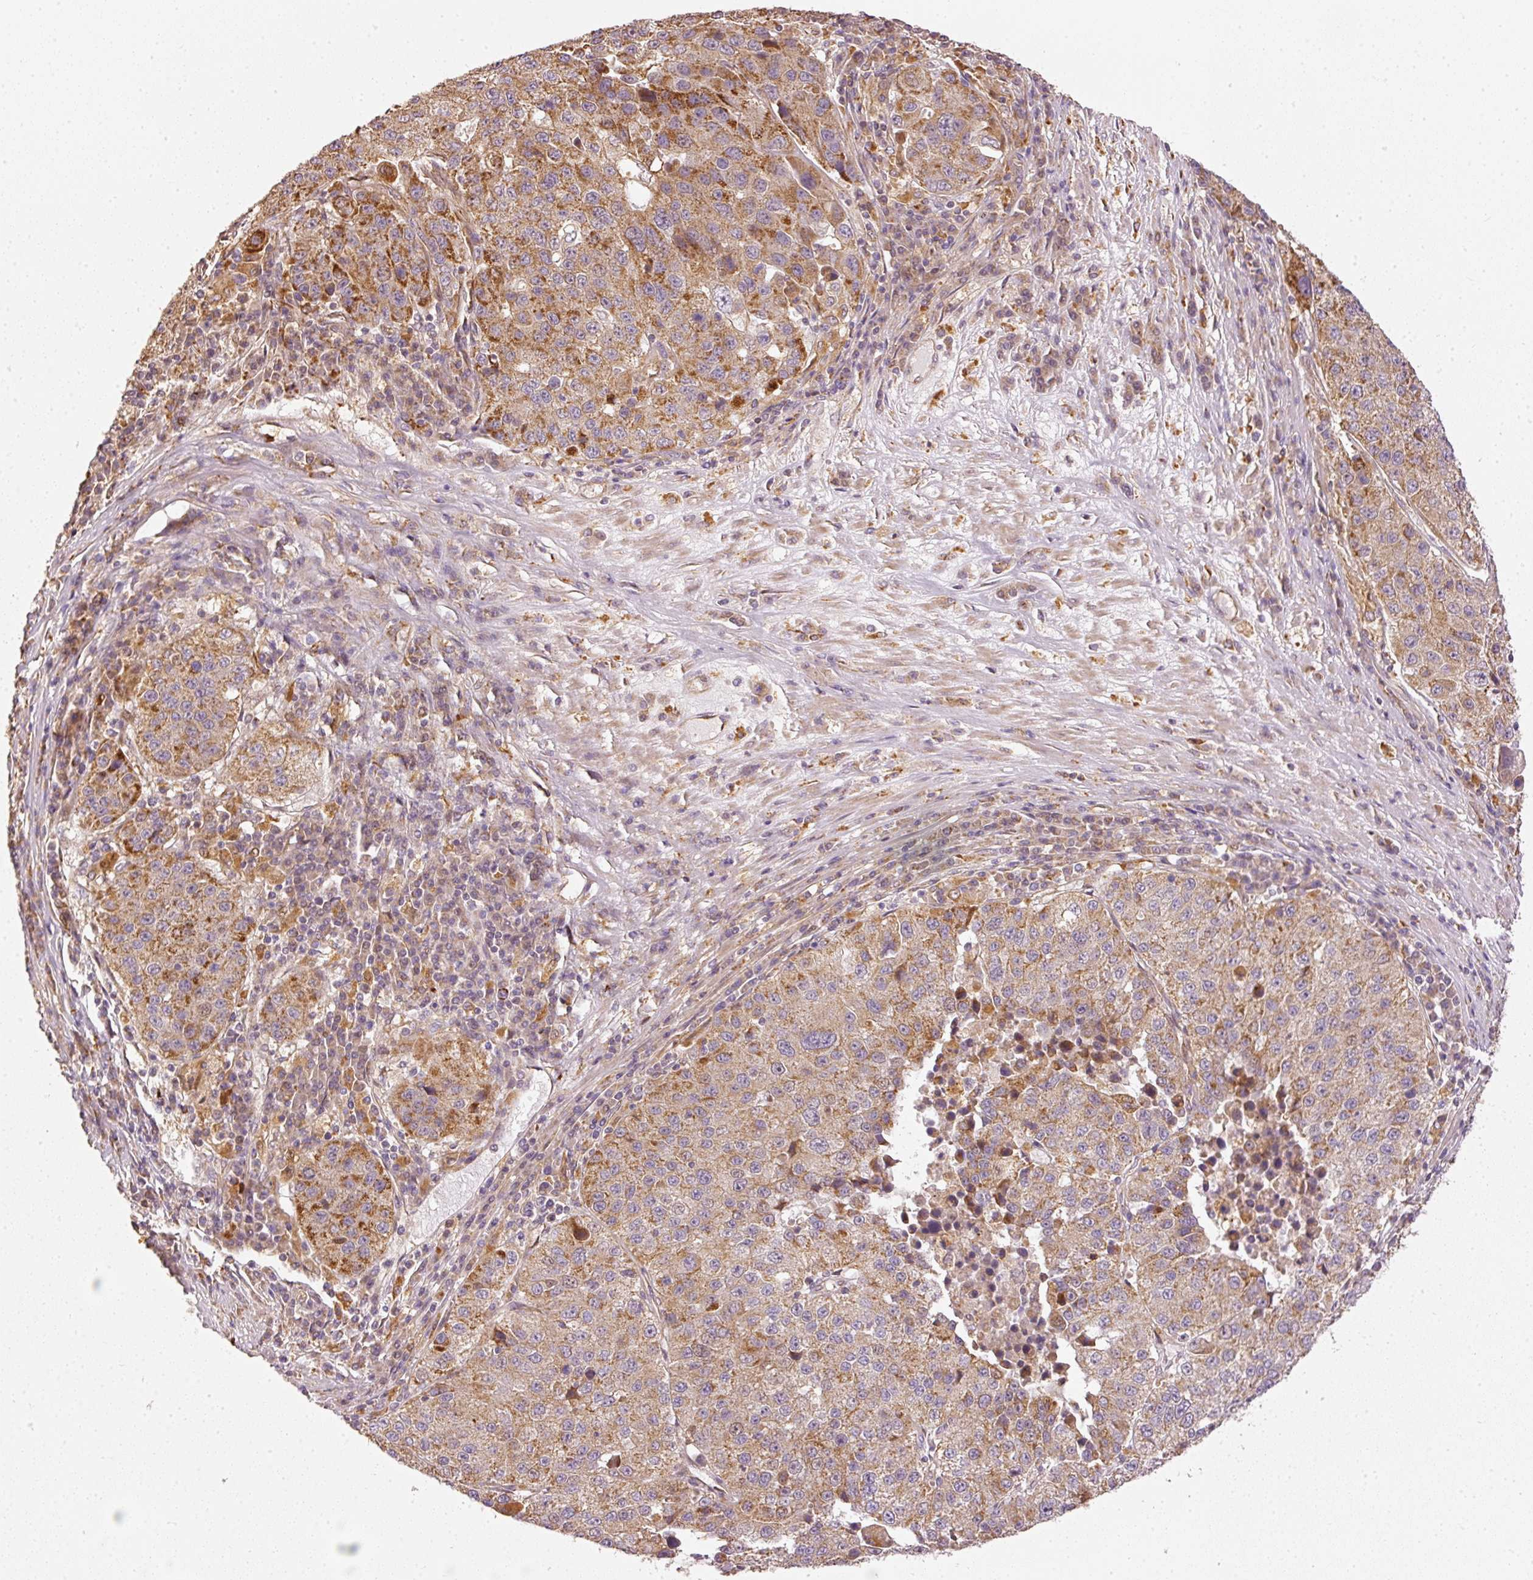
{"staining": {"intensity": "moderate", "quantity": ">75%", "location": "cytoplasmic/membranous"}, "tissue": "stomach cancer", "cell_type": "Tumor cells", "image_type": "cancer", "snomed": [{"axis": "morphology", "description": "Adenocarcinoma, NOS"}, {"axis": "topography", "description": "Stomach"}], "caption": "Immunohistochemical staining of stomach adenocarcinoma reveals moderate cytoplasmic/membranous protein expression in about >75% of tumor cells.", "gene": "MTHFD1L", "patient": {"sex": "male", "age": 71}}